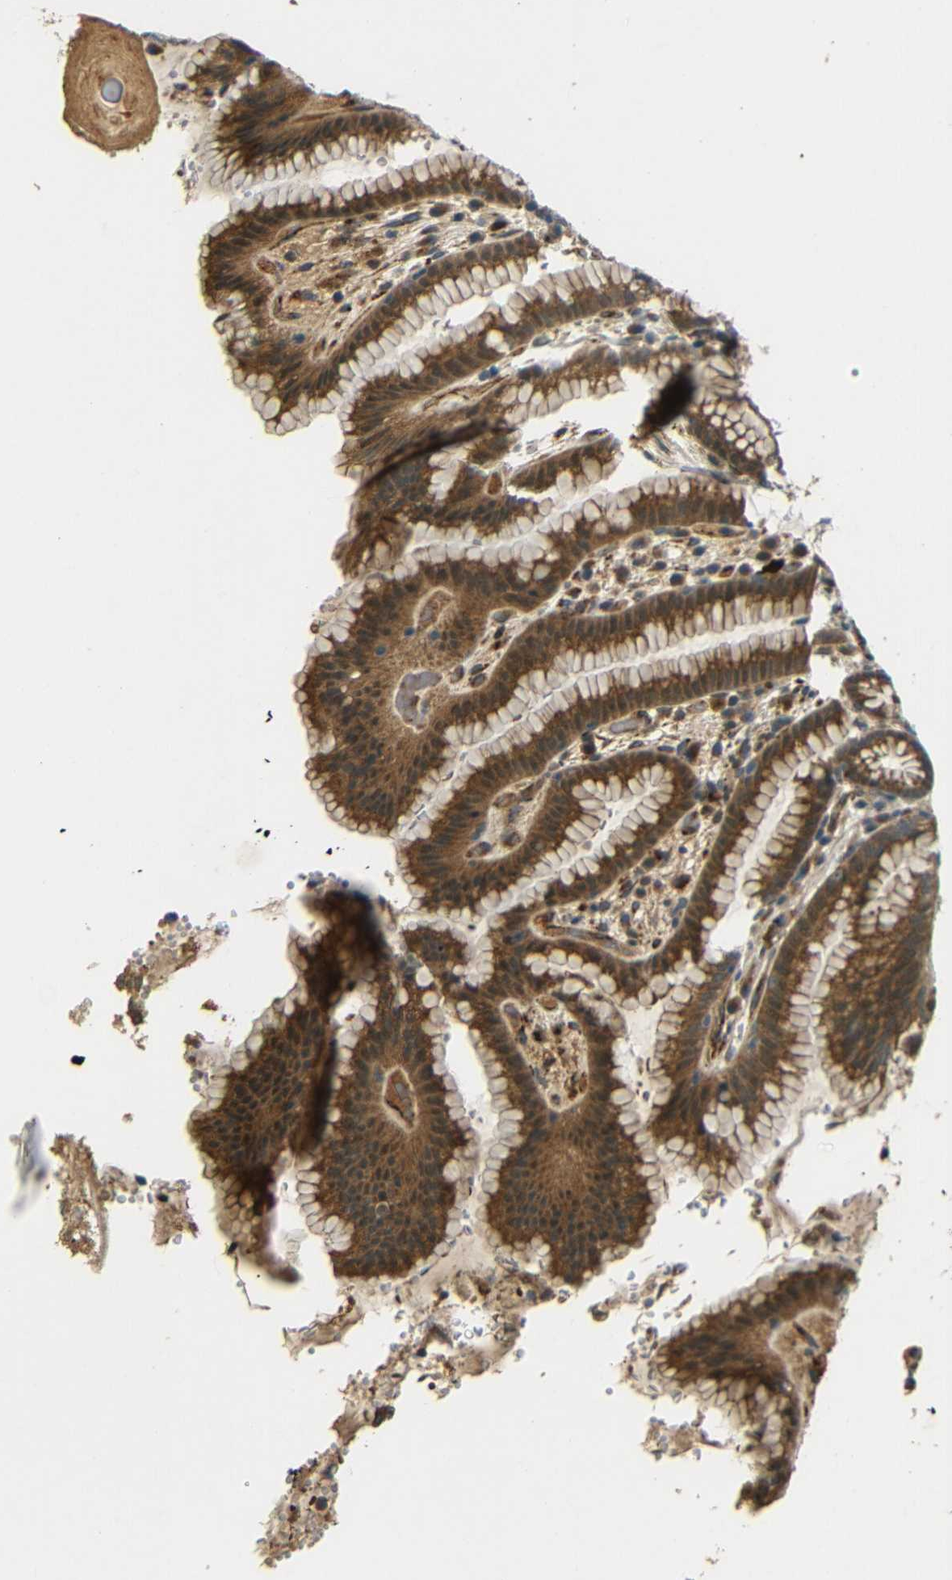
{"staining": {"intensity": "moderate", "quantity": ">75%", "location": "cytoplasmic/membranous"}, "tissue": "stomach", "cell_type": "Glandular cells", "image_type": "normal", "snomed": [{"axis": "morphology", "description": "Normal tissue, NOS"}, {"axis": "topography", "description": "Stomach, lower"}], "caption": "High-magnification brightfield microscopy of benign stomach stained with DAB (brown) and counterstained with hematoxylin (blue). glandular cells exhibit moderate cytoplasmic/membranous positivity is identified in about>75% of cells.", "gene": "ATP7A", "patient": {"sex": "male", "age": 52}}